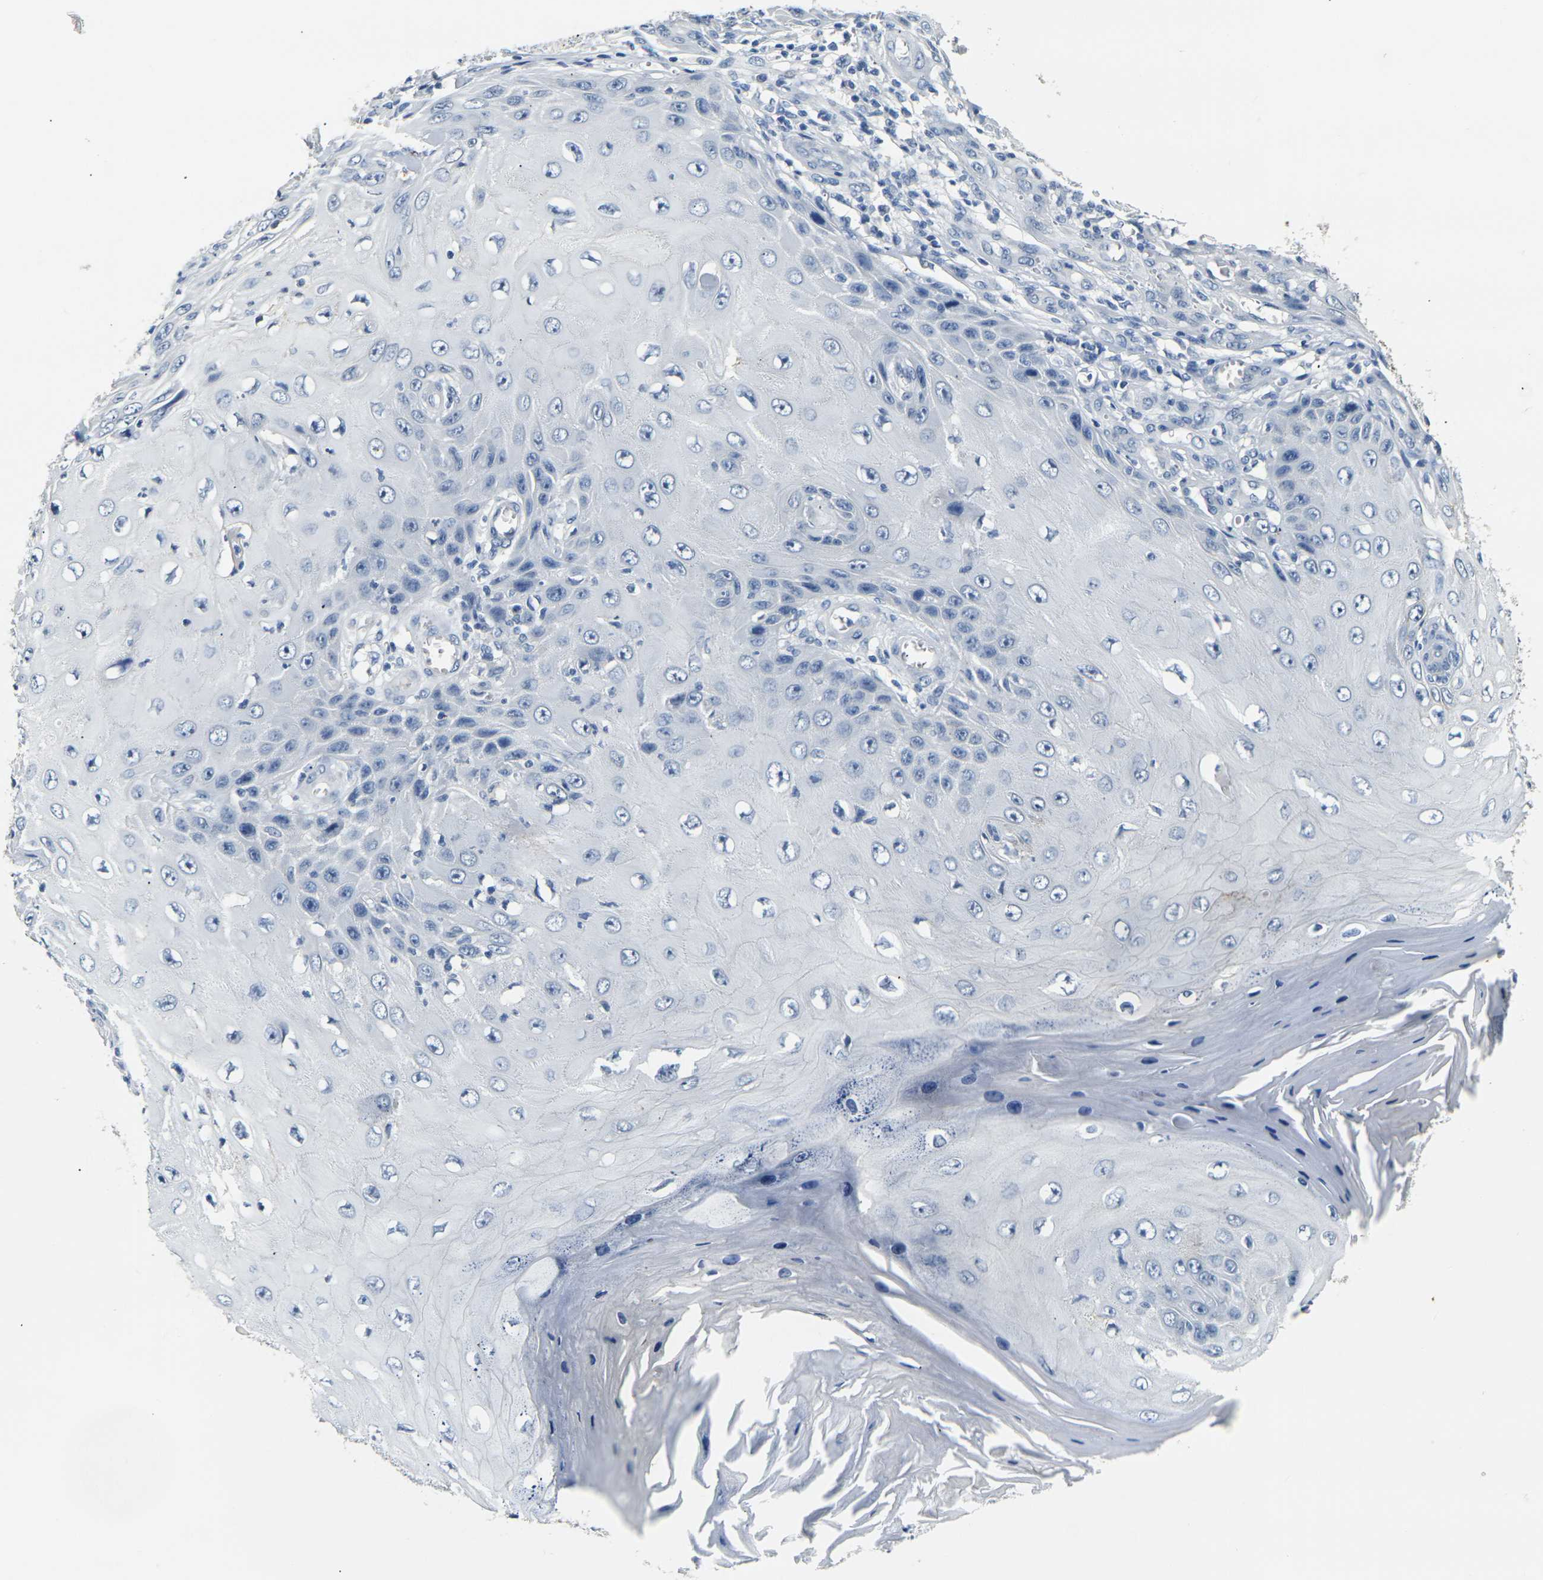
{"staining": {"intensity": "negative", "quantity": "none", "location": "none"}, "tissue": "skin cancer", "cell_type": "Tumor cells", "image_type": "cancer", "snomed": [{"axis": "morphology", "description": "Squamous cell carcinoma, NOS"}, {"axis": "topography", "description": "Skin"}], "caption": "IHC histopathology image of human skin cancer (squamous cell carcinoma) stained for a protein (brown), which exhibits no positivity in tumor cells.", "gene": "CLDN7", "patient": {"sex": "female", "age": 73}}